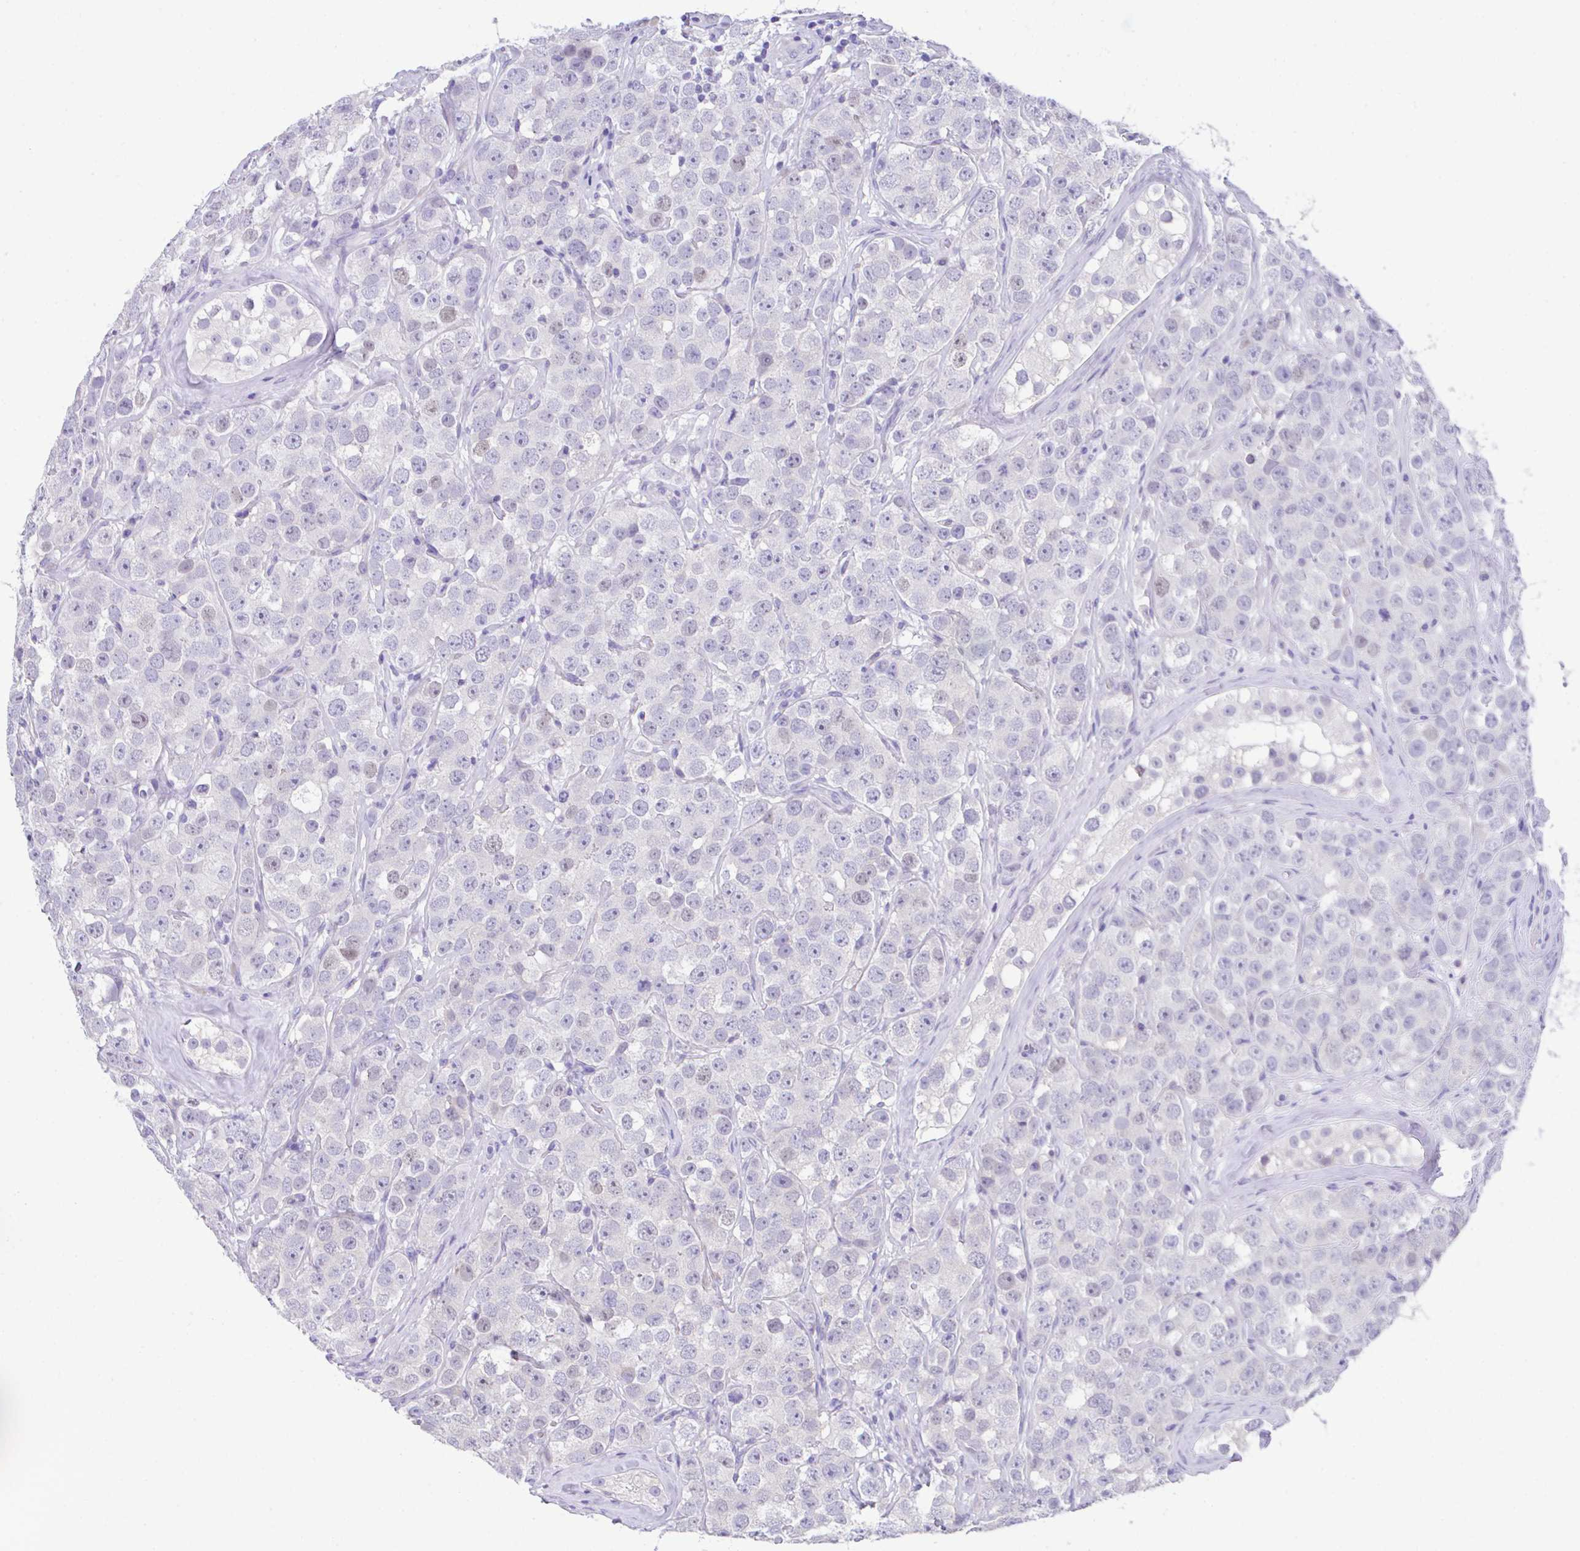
{"staining": {"intensity": "negative", "quantity": "none", "location": "none"}, "tissue": "testis cancer", "cell_type": "Tumor cells", "image_type": "cancer", "snomed": [{"axis": "morphology", "description": "Seminoma, NOS"}, {"axis": "topography", "description": "Testis"}], "caption": "A histopathology image of testis cancer stained for a protein exhibits no brown staining in tumor cells.", "gene": "HACD4", "patient": {"sex": "male", "age": 28}}